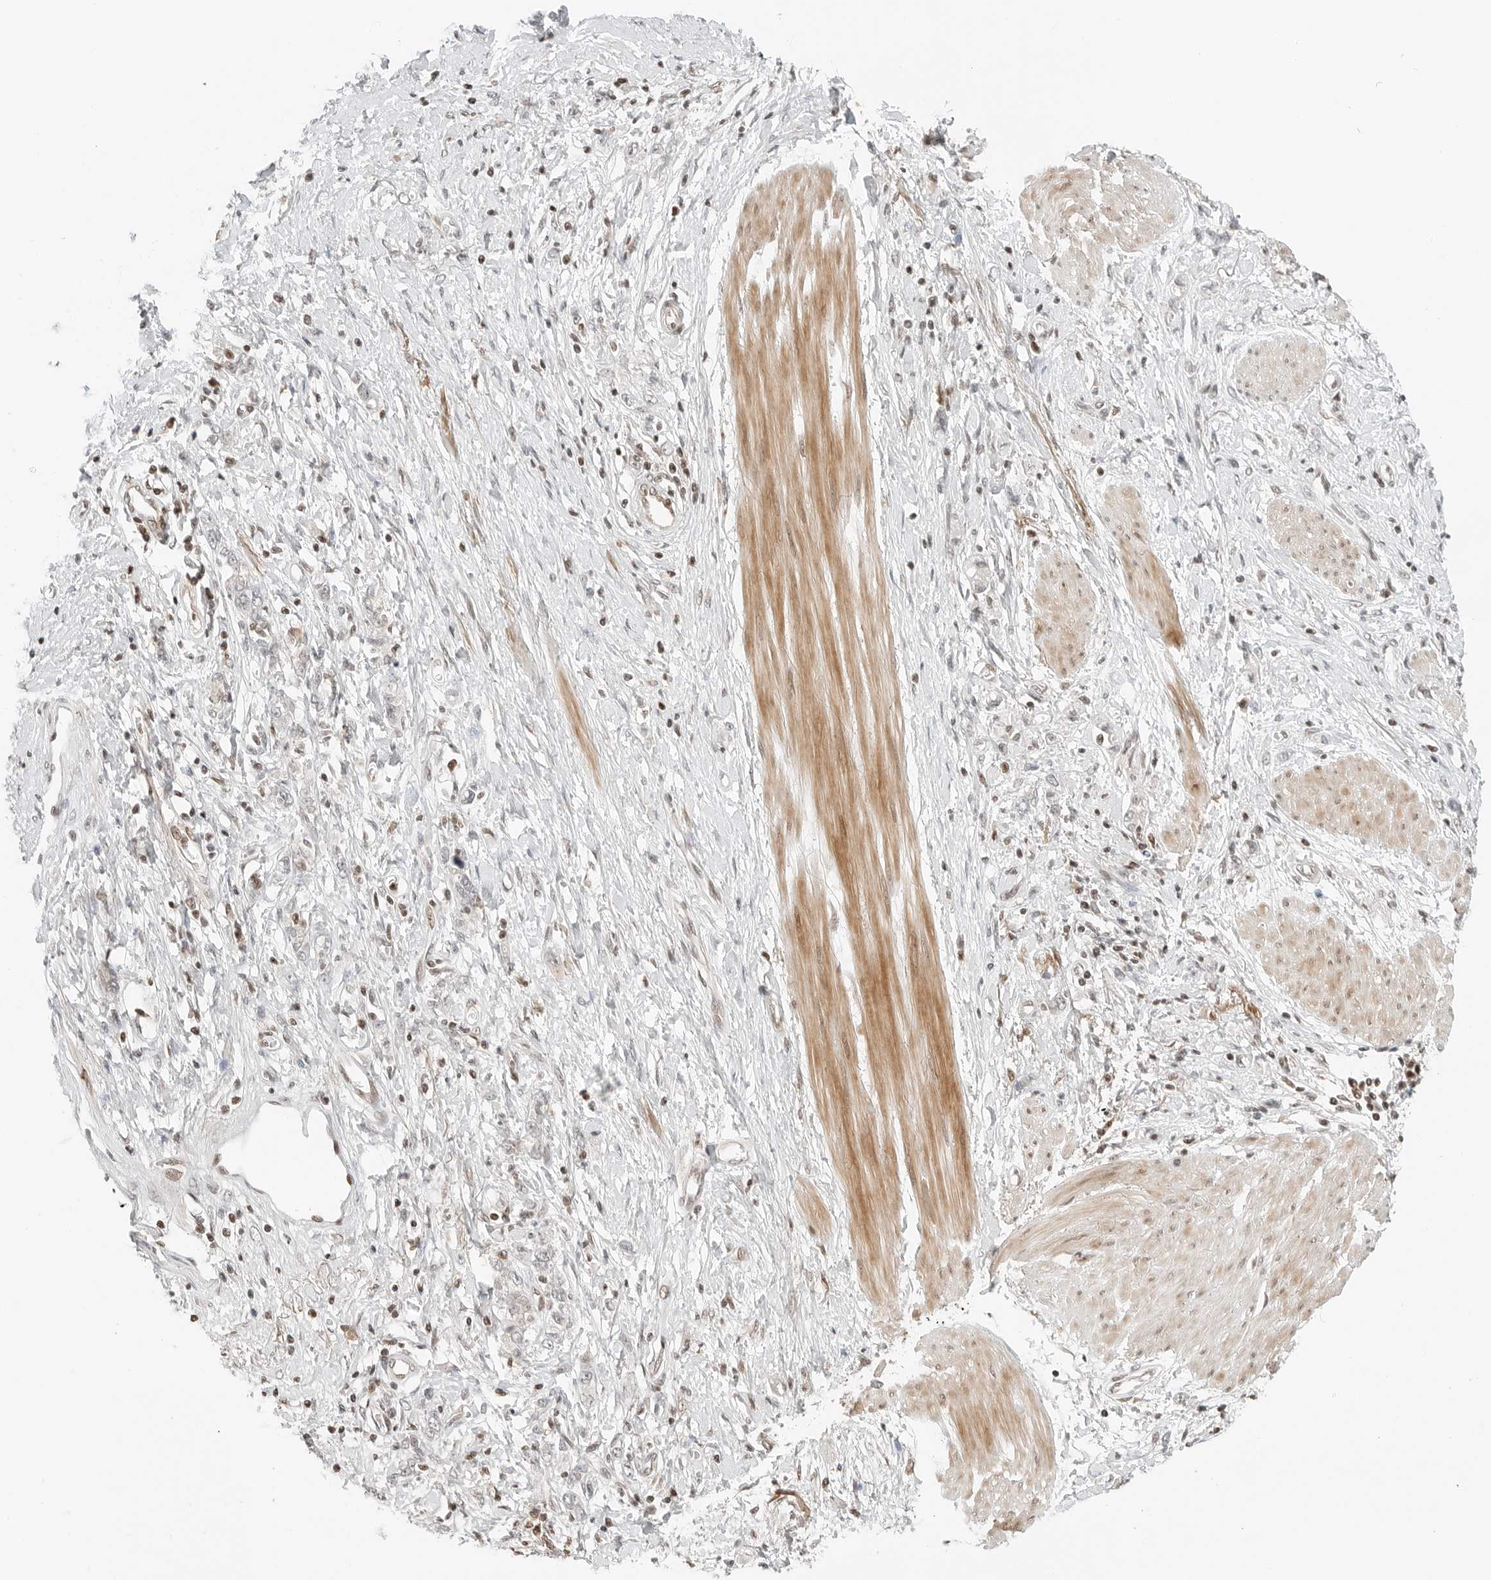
{"staining": {"intensity": "weak", "quantity": "<25%", "location": "nuclear"}, "tissue": "stomach cancer", "cell_type": "Tumor cells", "image_type": "cancer", "snomed": [{"axis": "morphology", "description": "Adenocarcinoma, NOS"}, {"axis": "topography", "description": "Stomach"}], "caption": "Immunohistochemistry (IHC) of stomach adenocarcinoma displays no staining in tumor cells. (Brightfield microscopy of DAB IHC at high magnification).", "gene": "CRTC2", "patient": {"sex": "female", "age": 76}}